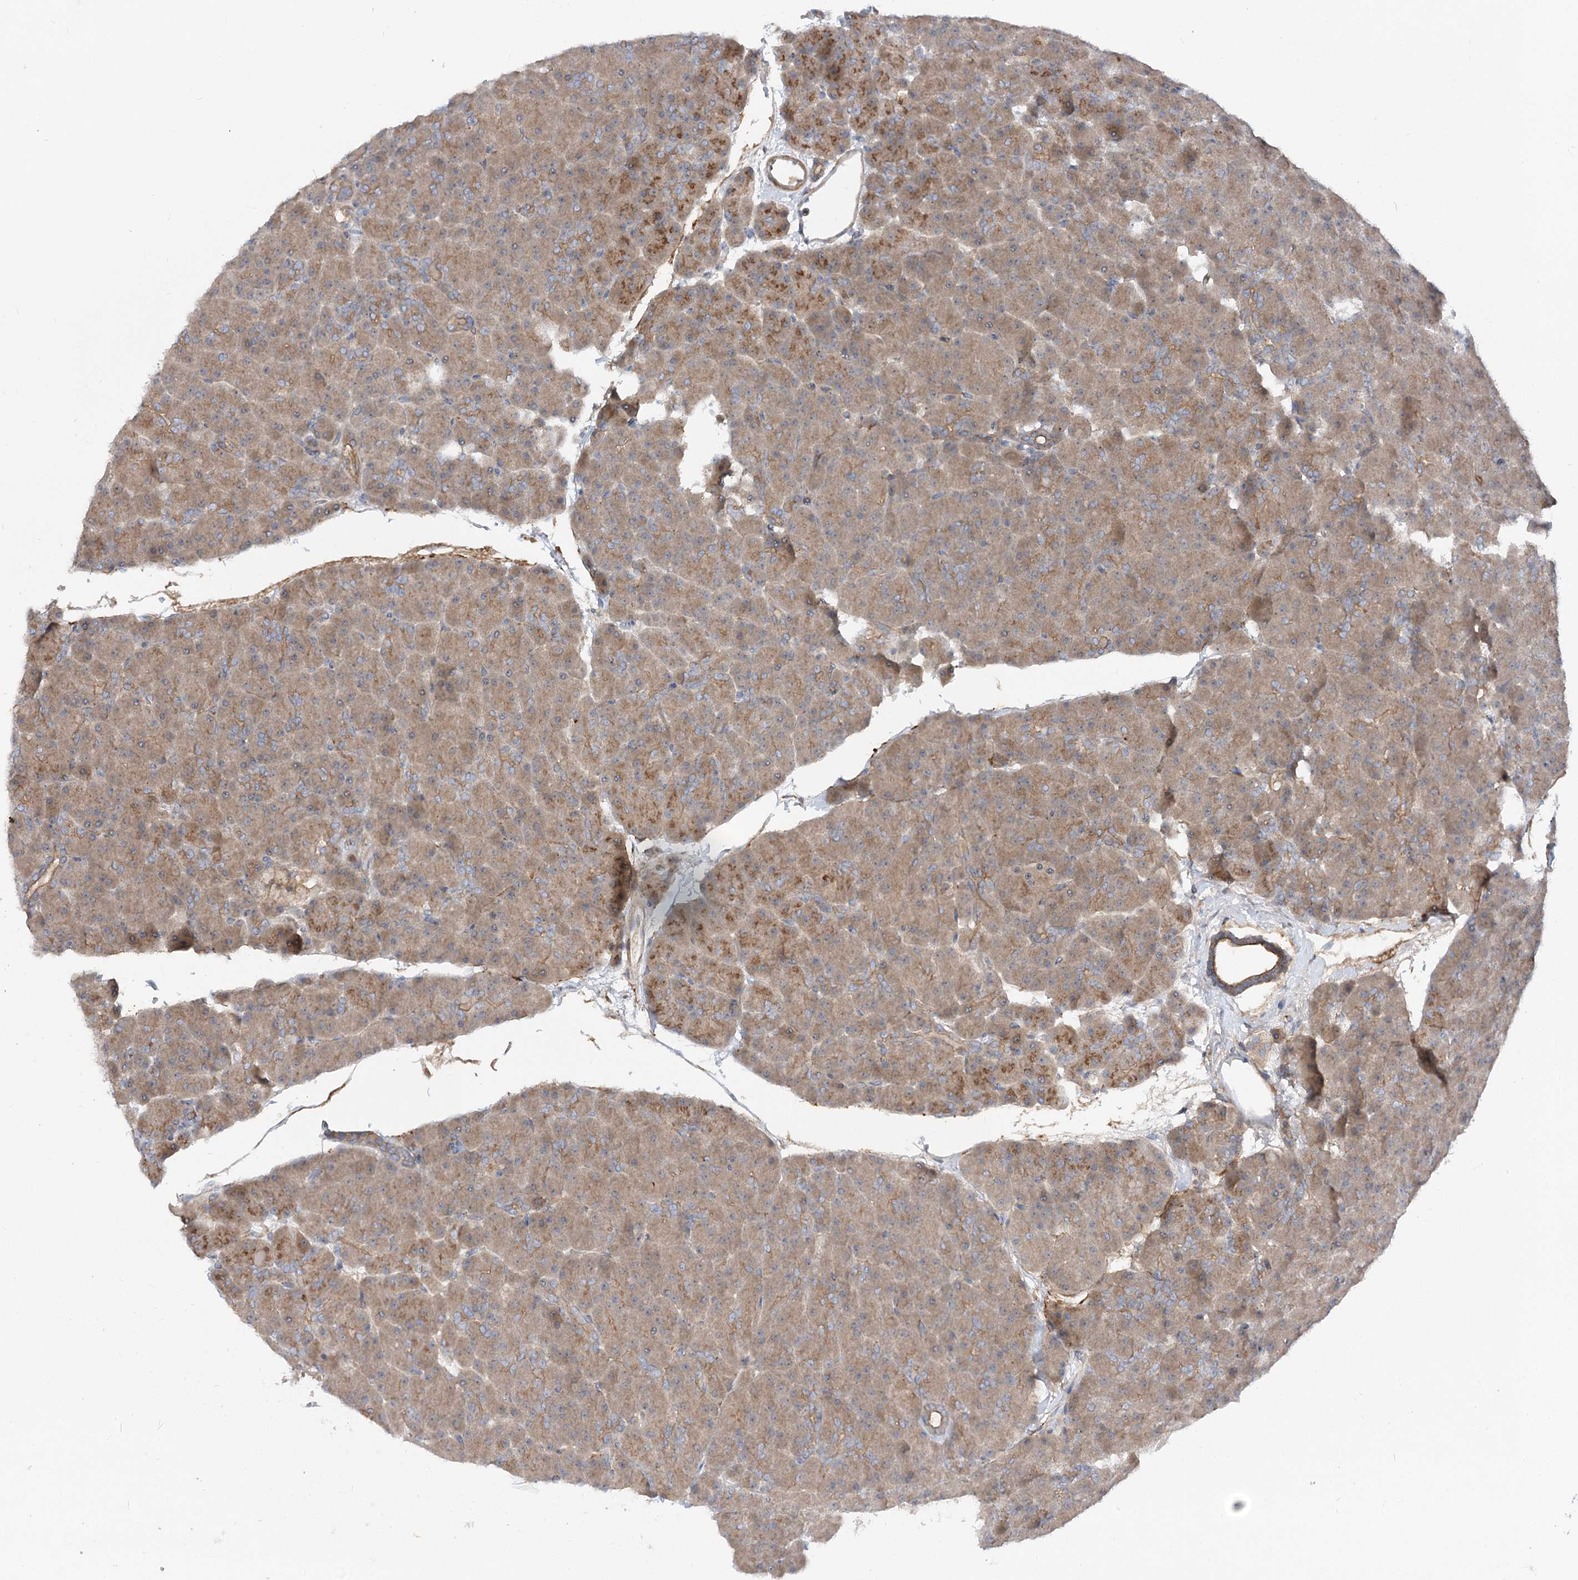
{"staining": {"intensity": "moderate", "quantity": ">75%", "location": "cytoplasmic/membranous"}, "tissue": "pancreas", "cell_type": "Exocrine glandular cells", "image_type": "normal", "snomed": [{"axis": "morphology", "description": "Normal tissue, NOS"}, {"axis": "topography", "description": "Pancreas"}], "caption": "A high-resolution histopathology image shows immunohistochemistry (IHC) staining of normal pancreas, which displays moderate cytoplasmic/membranous expression in about >75% of exocrine glandular cells. (DAB = brown stain, brightfield microscopy at high magnification).", "gene": "FGF19", "patient": {"sex": "male", "age": 36}}